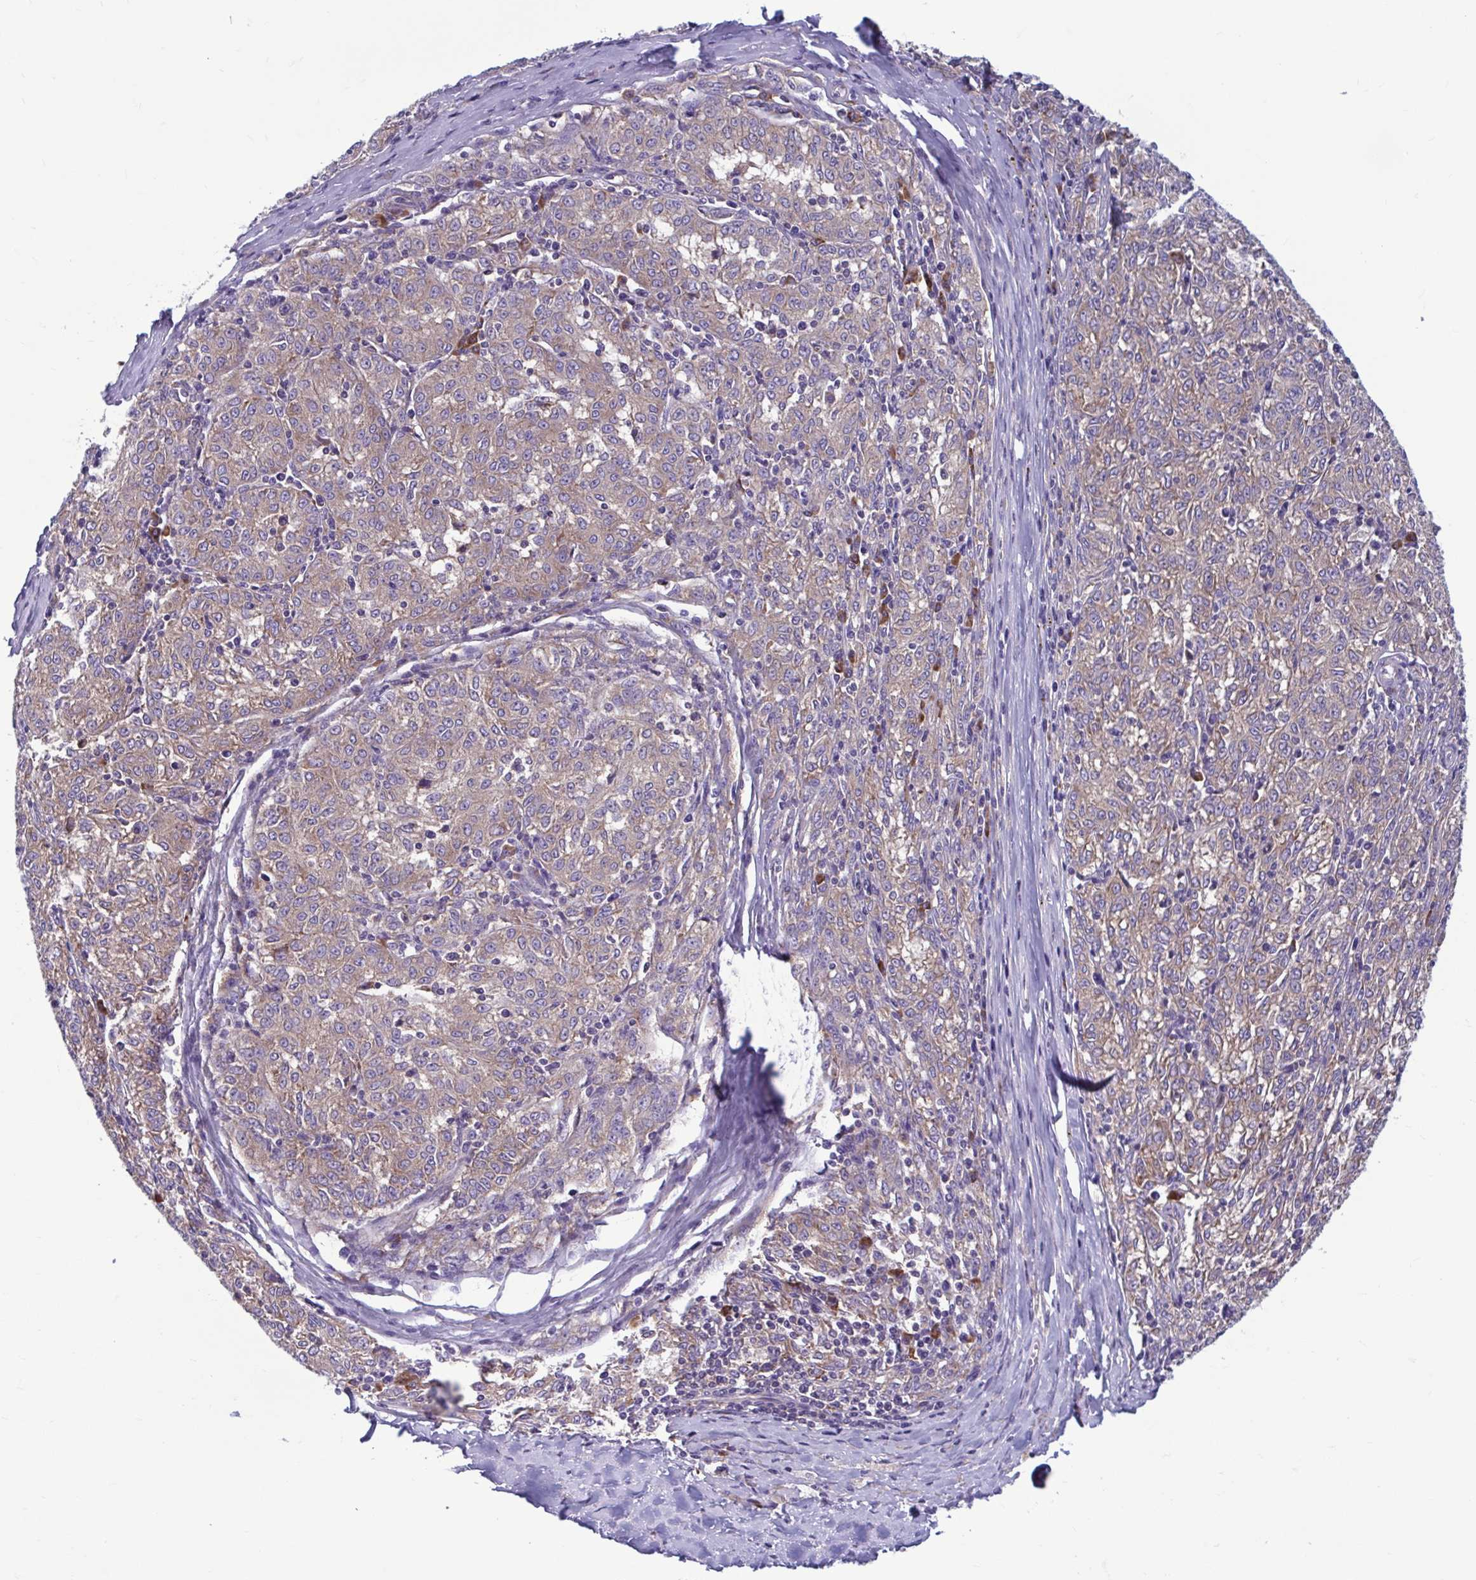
{"staining": {"intensity": "weak", "quantity": ">75%", "location": "cytoplasmic/membranous"}, "tissue": "melanoma", "cell_type": "Tumor cells", "image_type": "cancer", "snomed": [{"axis": "morphology", "description": "Malignant melanoma, NOS"}, {"axis": "topography", "description": "Skin"}], "caption": "Melanoma stained with DAB (3,3'-diaminobenzidine) immunohistochemistry shows low levels of weak cytoplasmic/membranous expression in approximately >75% of tumor cells.", "gene": "RPS16", "patient": {"sex": "female", "age": 72}}